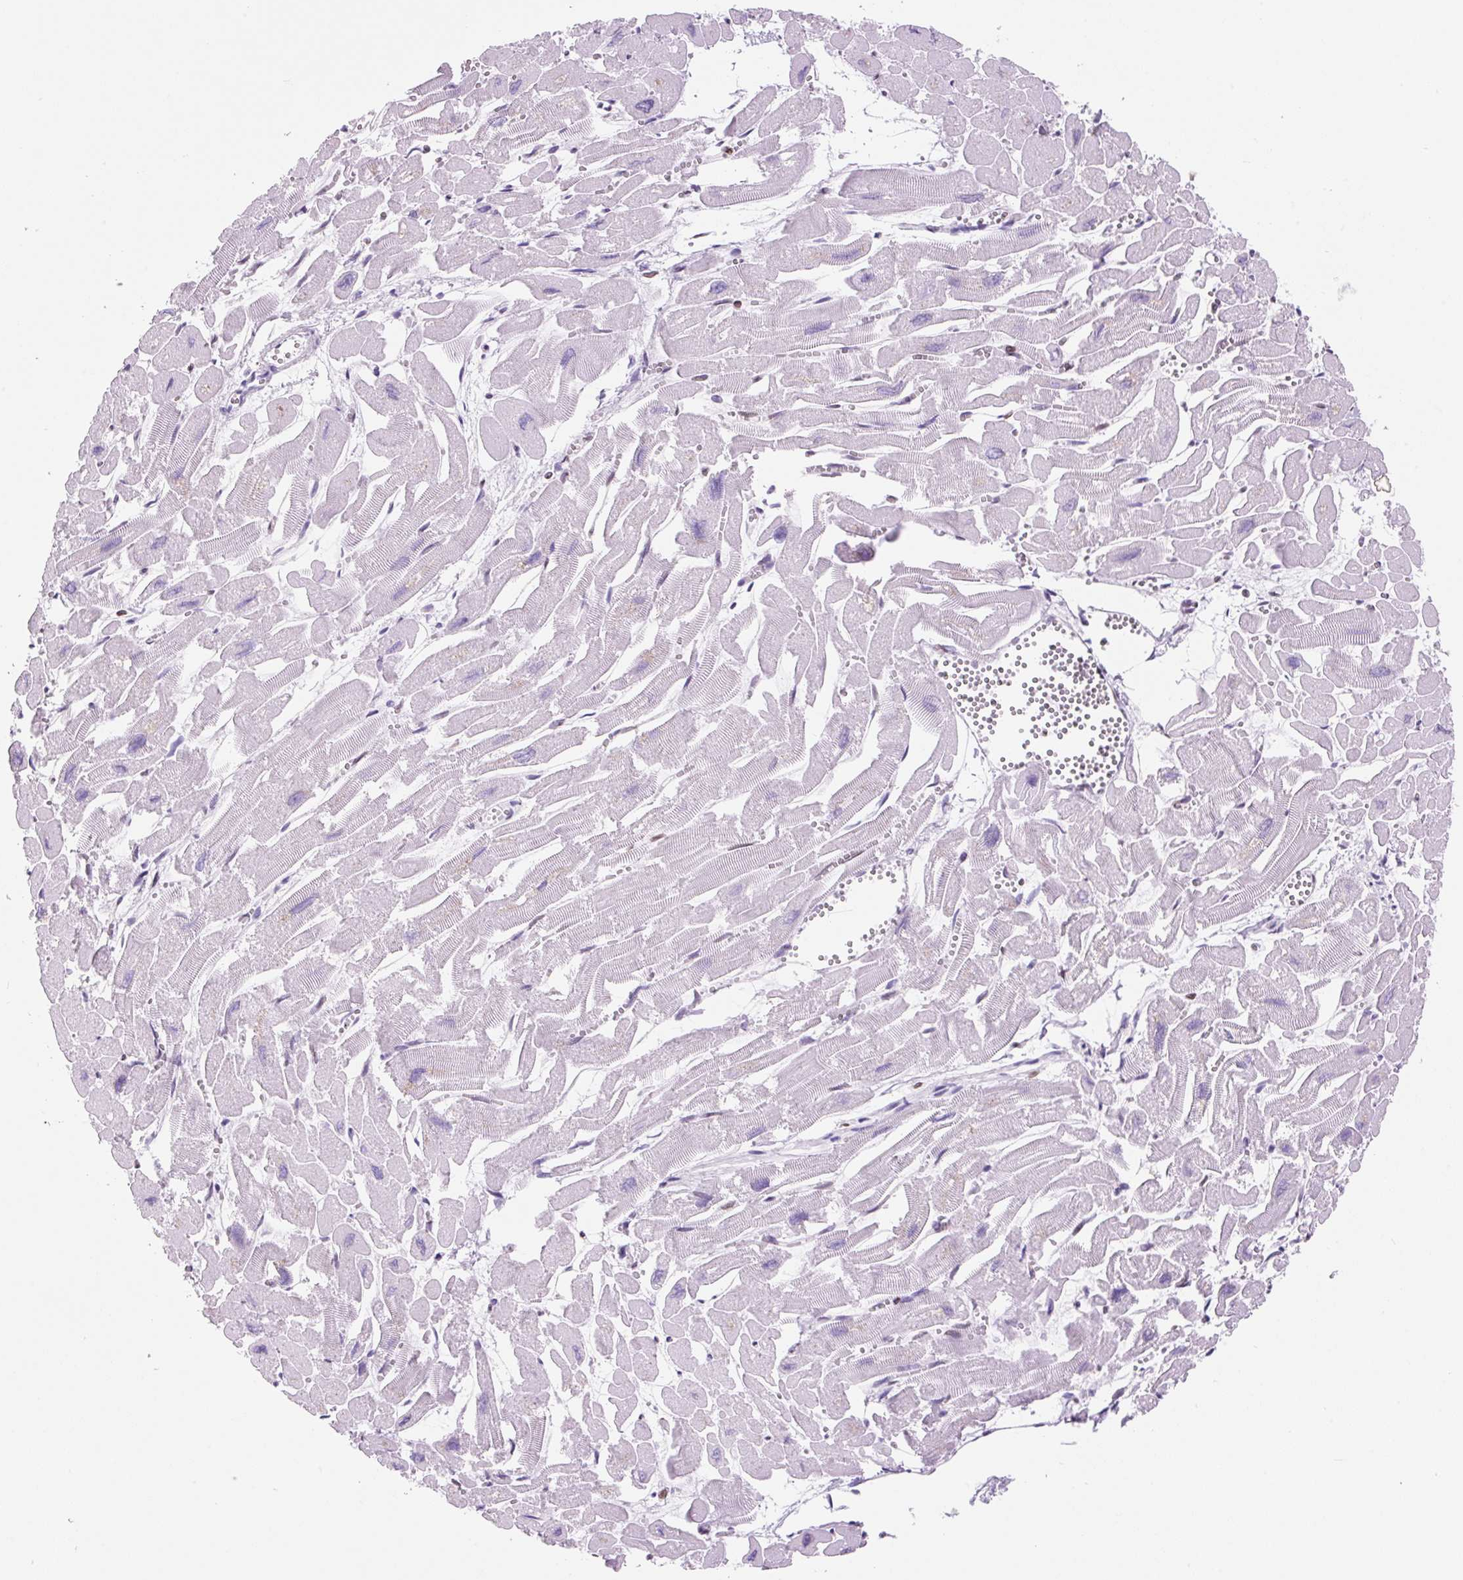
{"staining": {"intensity": "negative", "quantity": "none", "location": "none"}, "tissue": "heart muscle", "cell_type": "Cardiomyocytes", "image_type": "normal", "snomed": [{"axis": "morphology", "description": "Normal tissue, NOS"}, {"axis": "topography", "description": "Heart"}], "caption": "Micrograph shows no significant protein staining in cardiomyocytes of normal heart muscle.", "gene": "VPREB1", "patient": {"sex": "male", "age": 54}}